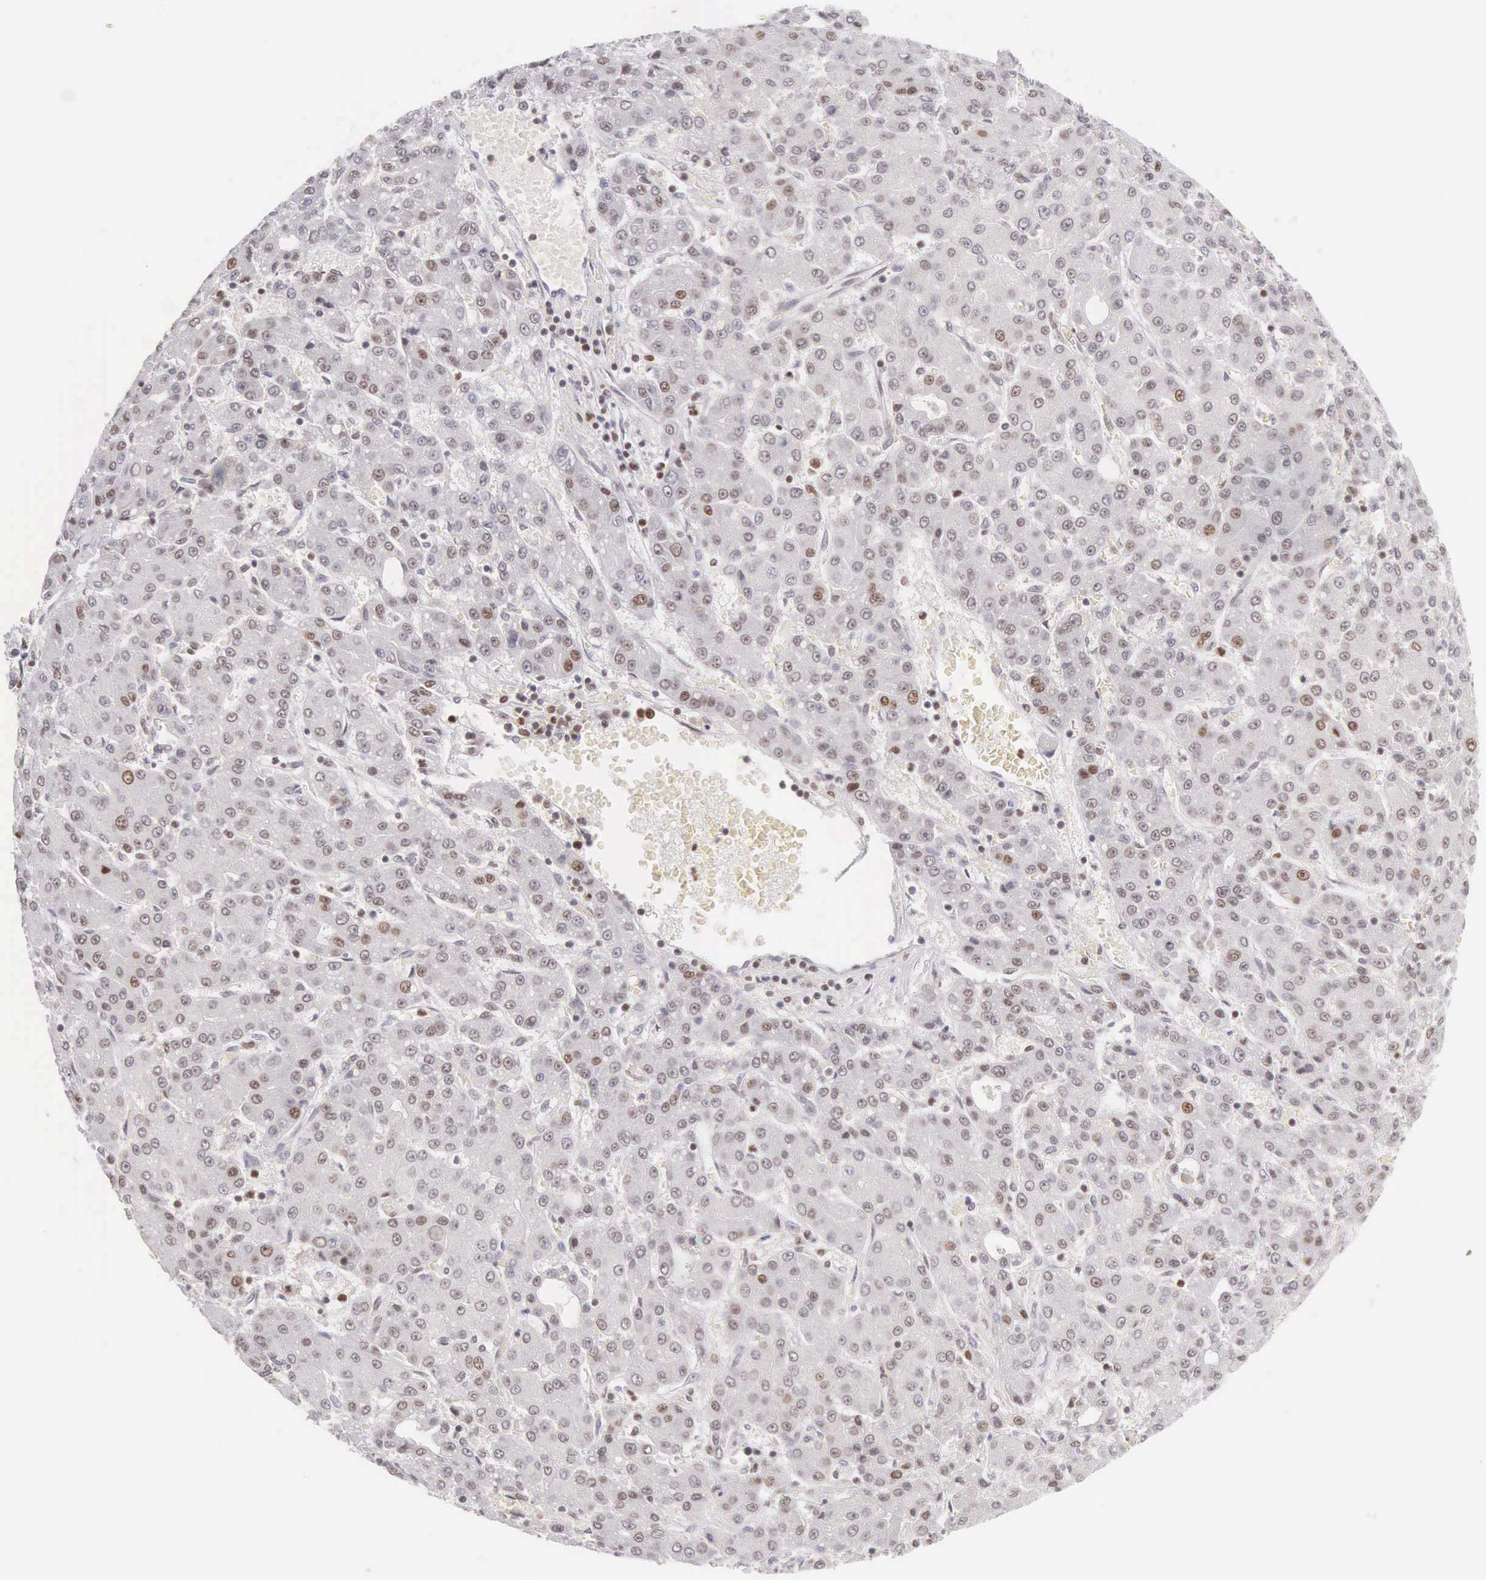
{"staining": {"intensity": "weak", "quantity": "25%-75%", "location": "nuclear"}, "tissue": "liver cancer", "cell_type": "Tumor cells", "image_type": "cancer", "snomed": [{"axis": "morphology", "description": "Carcinoma, Hepatocellular, NOS"}, {"axis": "topography", "description": "Liver"}], "caption": "This is an image of immunohistochemistry staining of hepatocellular carcinoma (liver), which shows weak positivity in the nuclear of tumor cells.", "gene": "VRK1", "patient": {"sex": "male", "age": 69}}